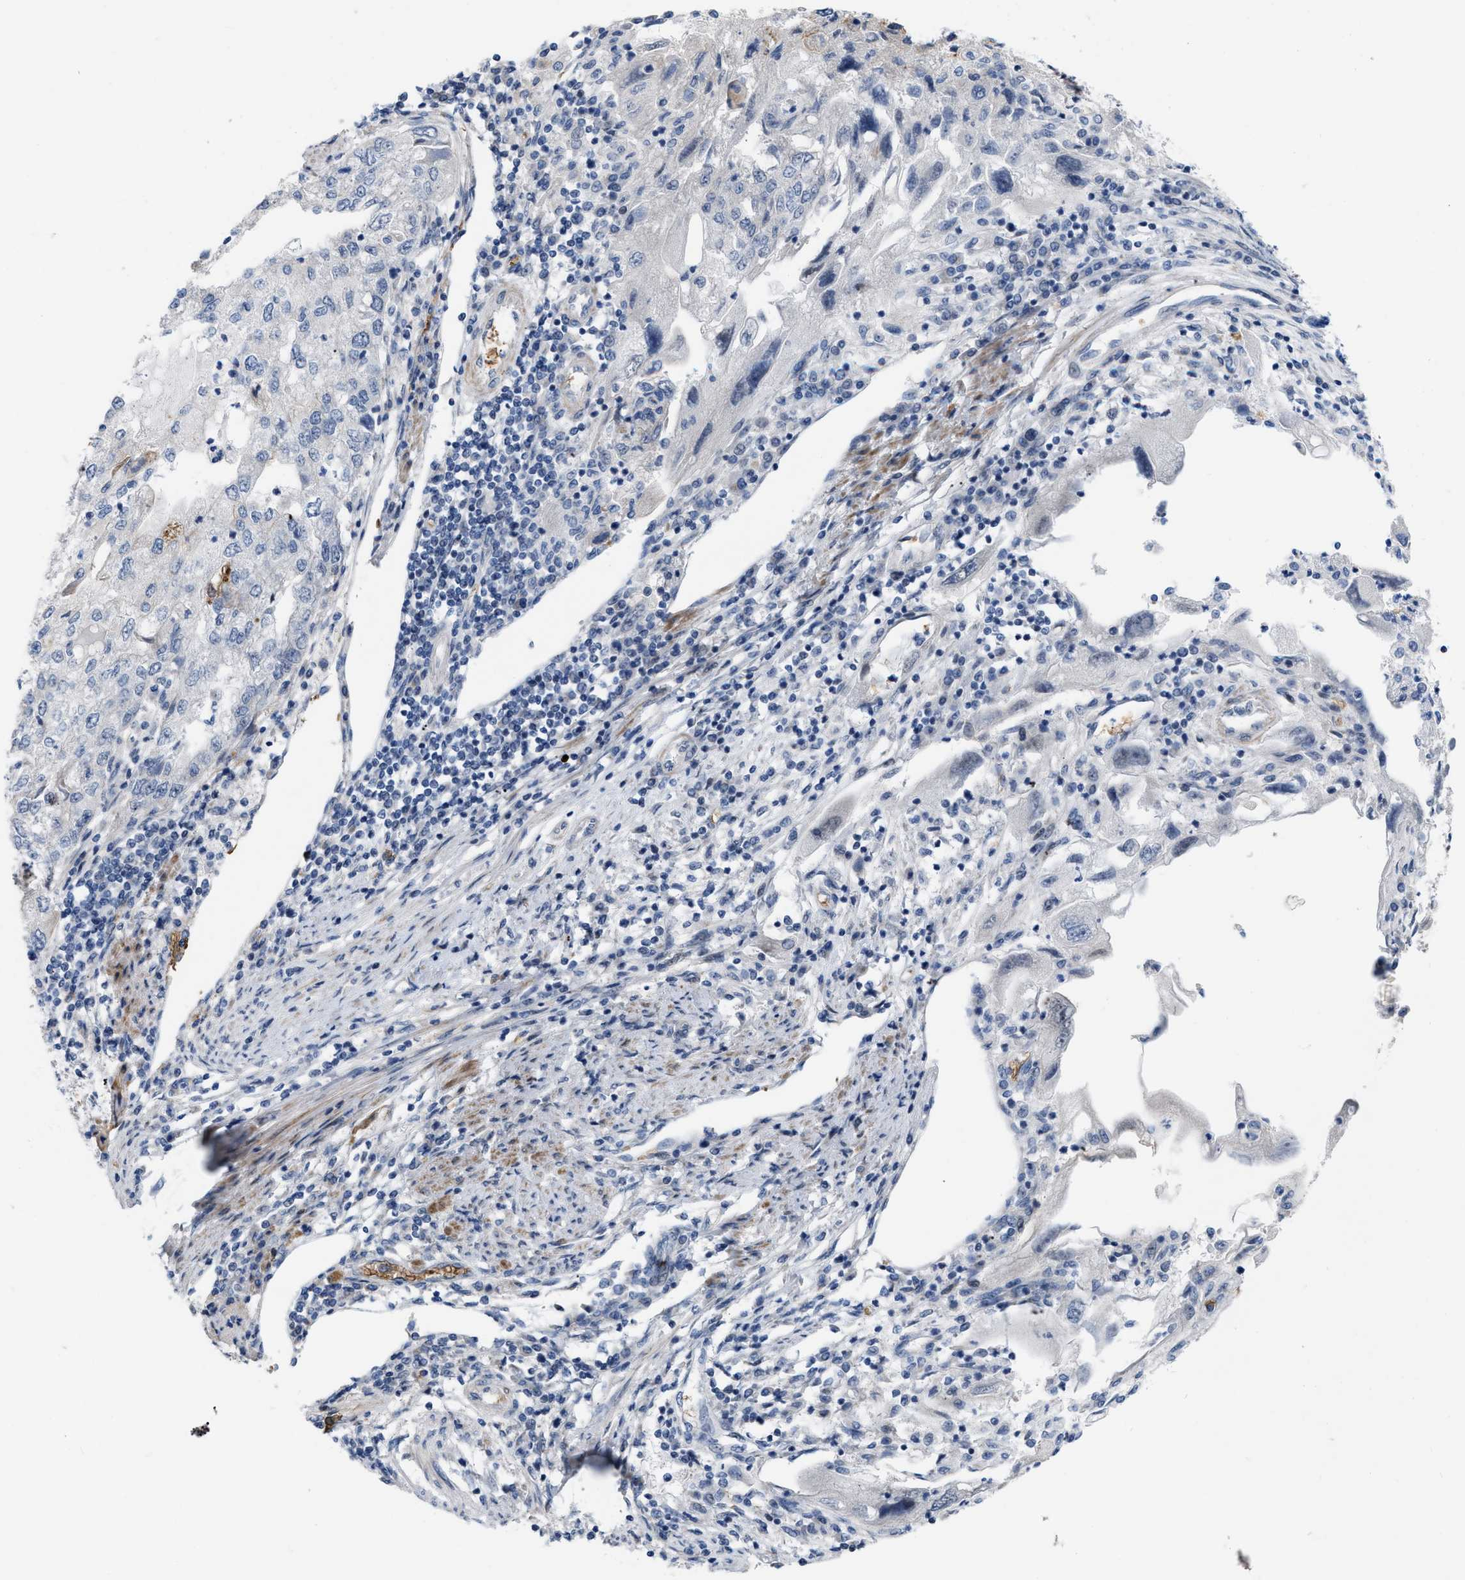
{"staining": {"intensity": "negative", "quantity": "none", "location": "none"}, "tissue": "endometrial cancer", "cell_type": "Tumor cells", "image_type": "cancer", "snomed": [{"axis": "morphology", "description": "Adenocarcinoma, NOS"}, {"axis": "topography", "description": "Endometrium"}], "caption": "Image shows no protein staining in tumor cells of endometrial cancer tissue.", "gene": "POLR1F", "patient": {"sex": "female", "age": 49}}